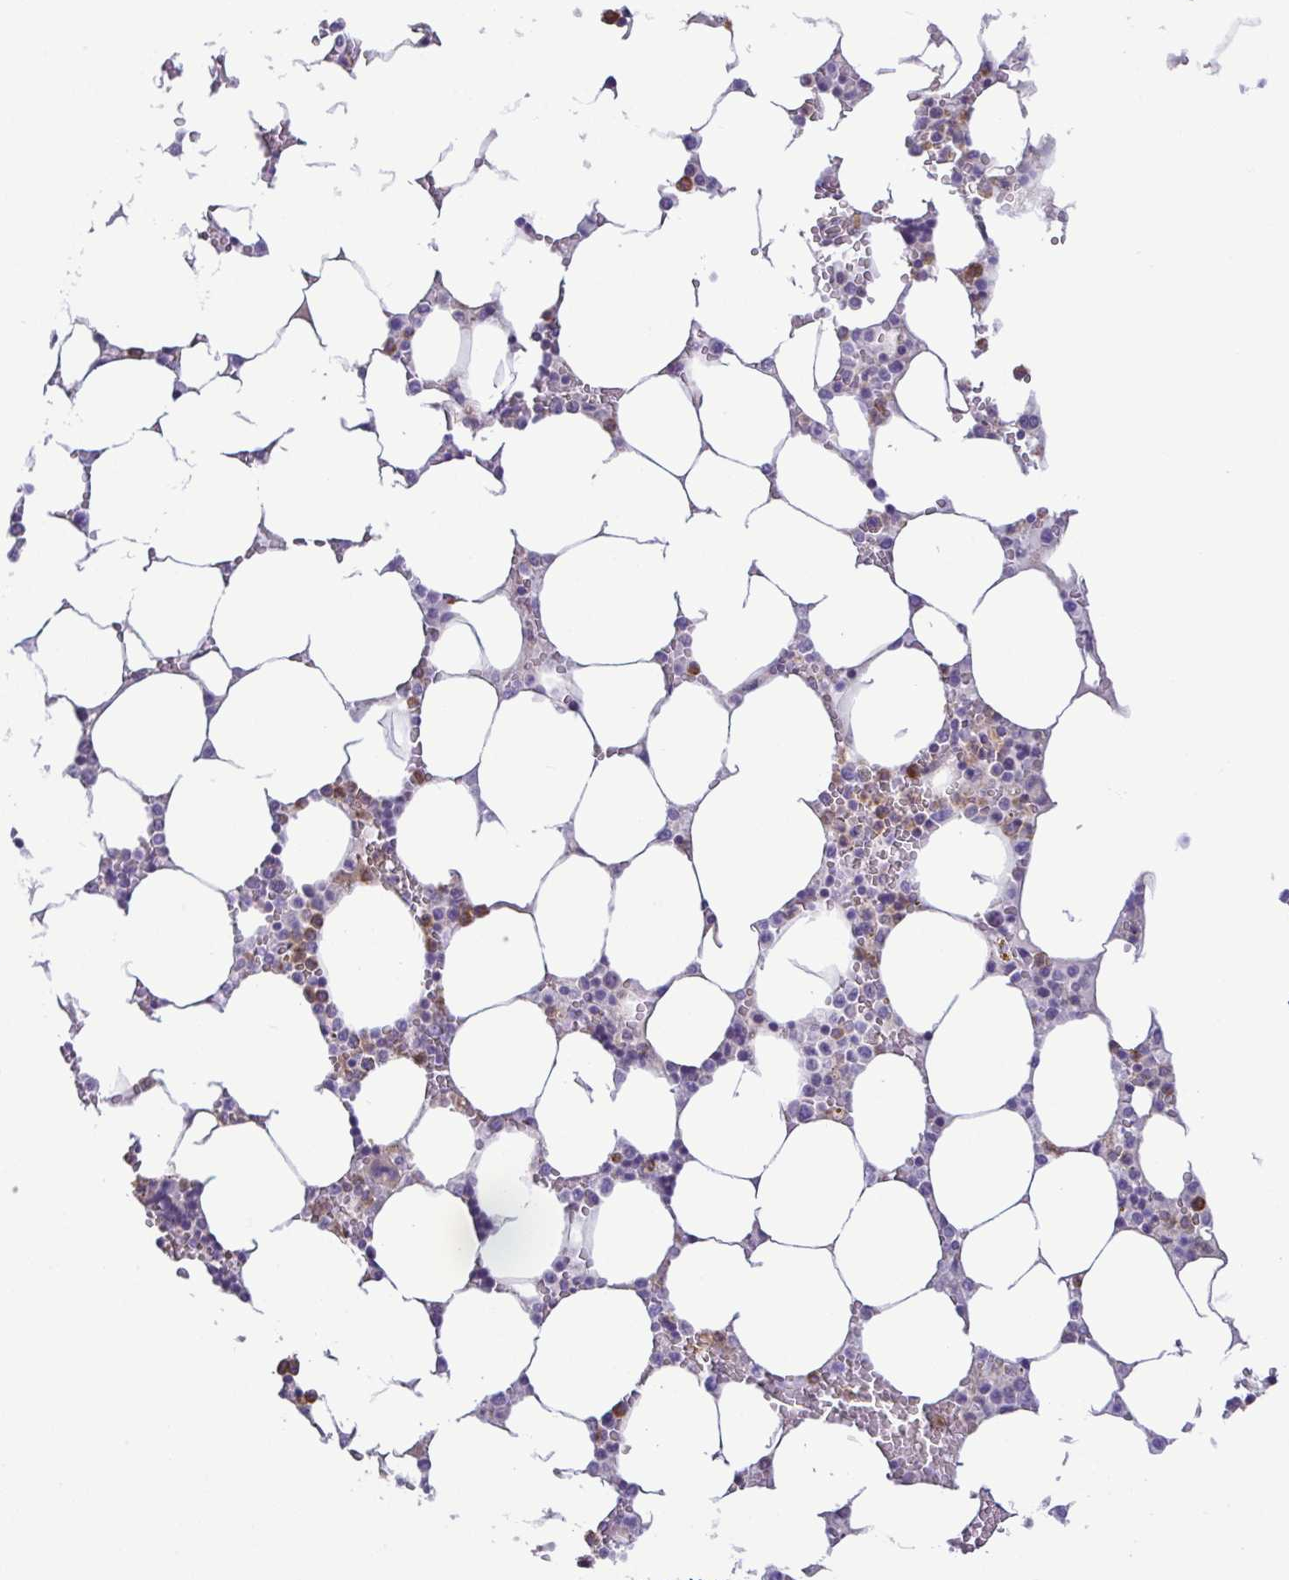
{"staining": {"intensity": "moderate", "quantity": "<25%", "location": "cytoplasmic/membranous"}, "tissue": "bone marrow", "cell_type": "Hematopoietic cells", "image_type": "normal", "snomed": [{"axis": "morphology", "description": "Normal tissue, NOS"}, {"axis": "topography", "description": "Bone marrow"}], "caption": "Protein expression analysis of unremarkable bone marrow reveals moderate cytoplasmic/membranous staining in about <25% of hematopoietic cells. Ihc stains the protein in brown and the nuclei are stained blue.", "gene": "MYL10", "patient": {"sex": "male", "age": 64}}